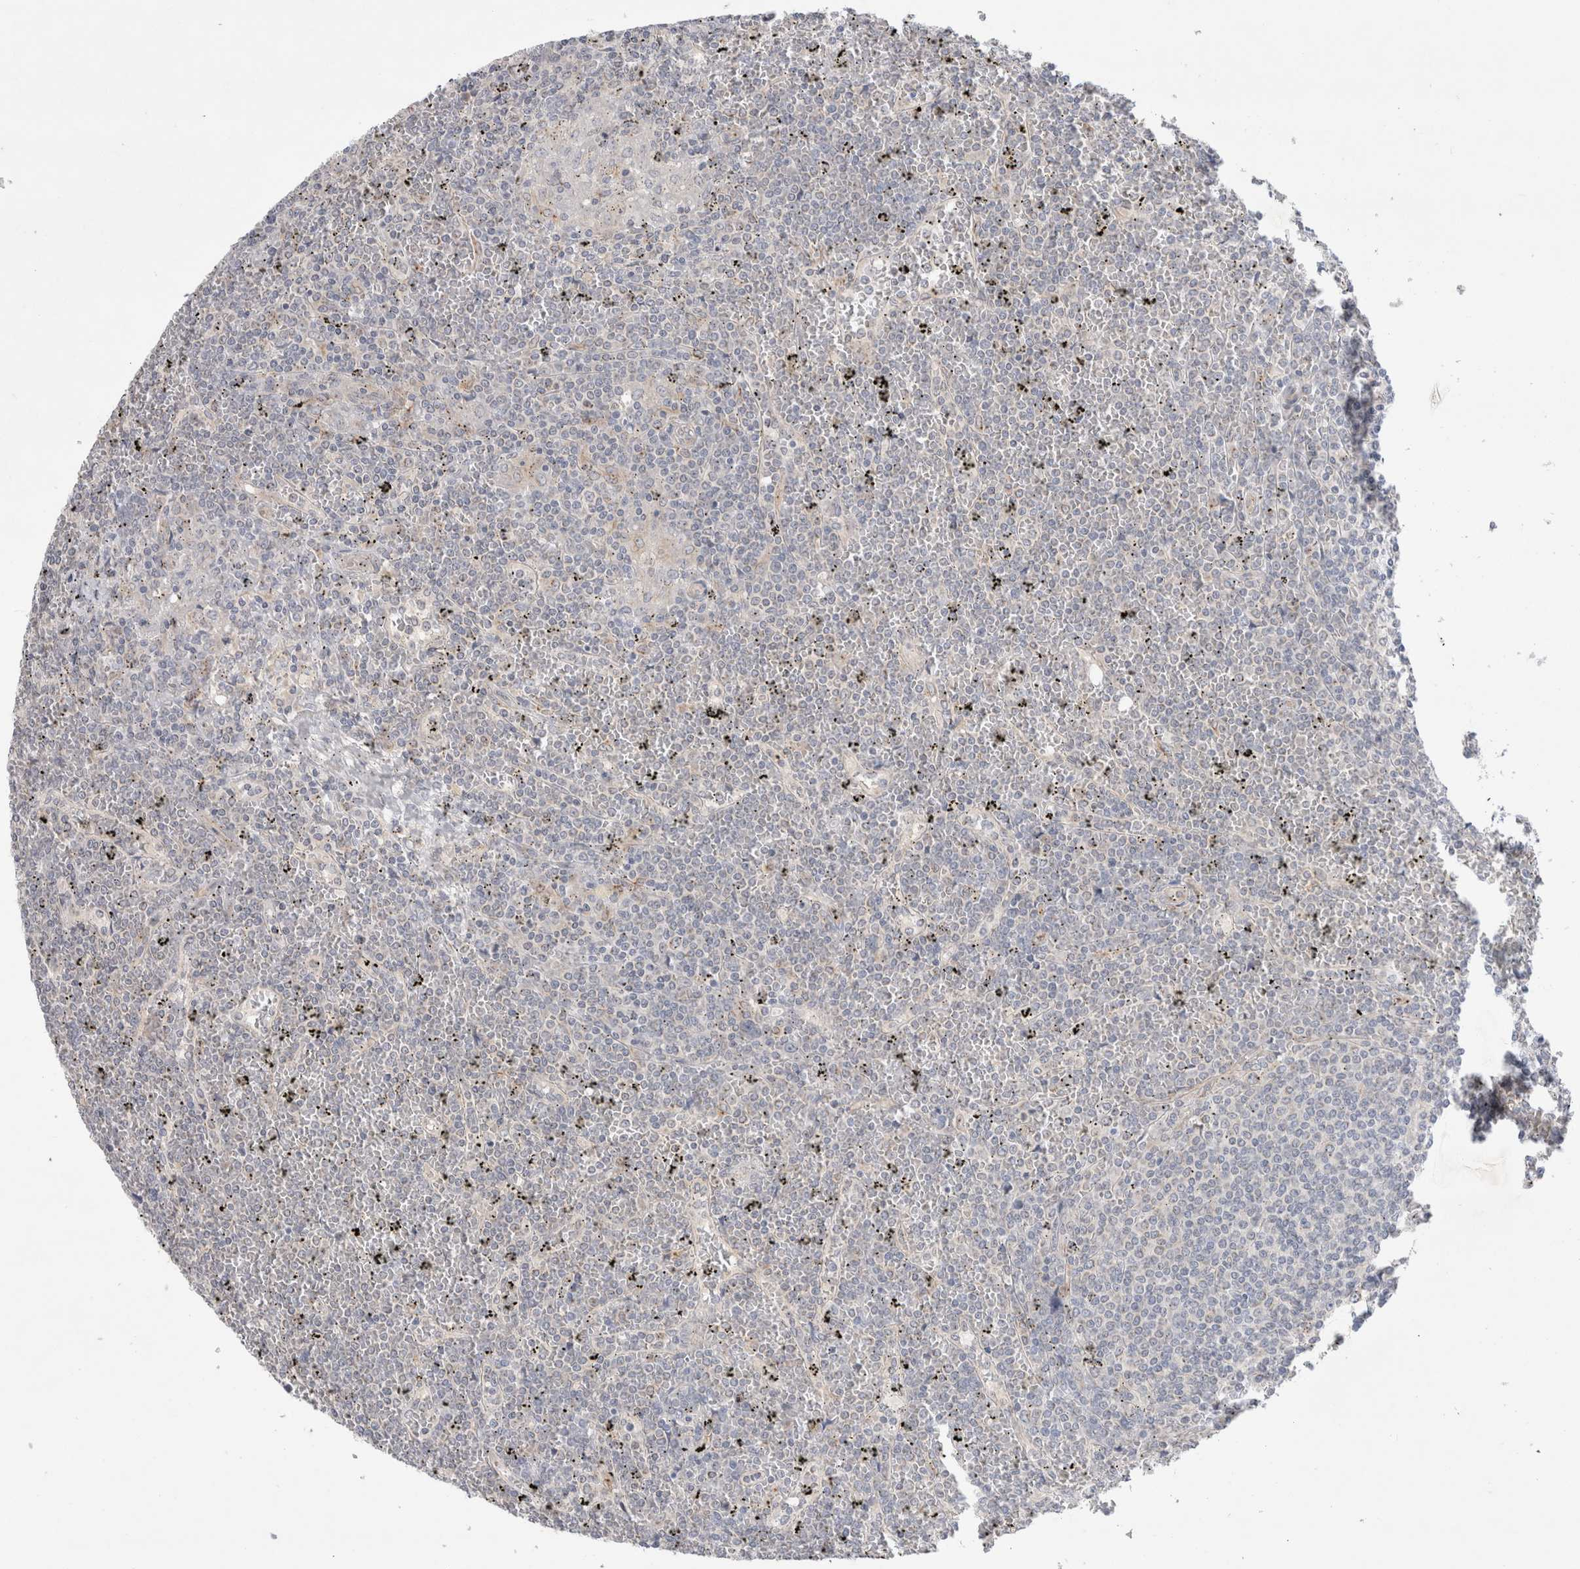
{"staining": {"intensity": "negative", "quantity": "none", "location": "none"}, "tissue": "lymphoma", "cell_type": "Tumor cells", "image_type": "cancer", "snomed": [{"axis": "morphology", "description": "Malignant lymphoma, non-Hodgkin's type, Low grade"}, {"axis": "topography", "description": "Spleen"}], "caption": "IHC image of human malignant lymphoma, non-Hodgkin's type (low-grade) stained for a protein (brown), which shows no staining in tumor cells.", "gene": "BICD2", "patient": {"sex": "female", "age": 19}}